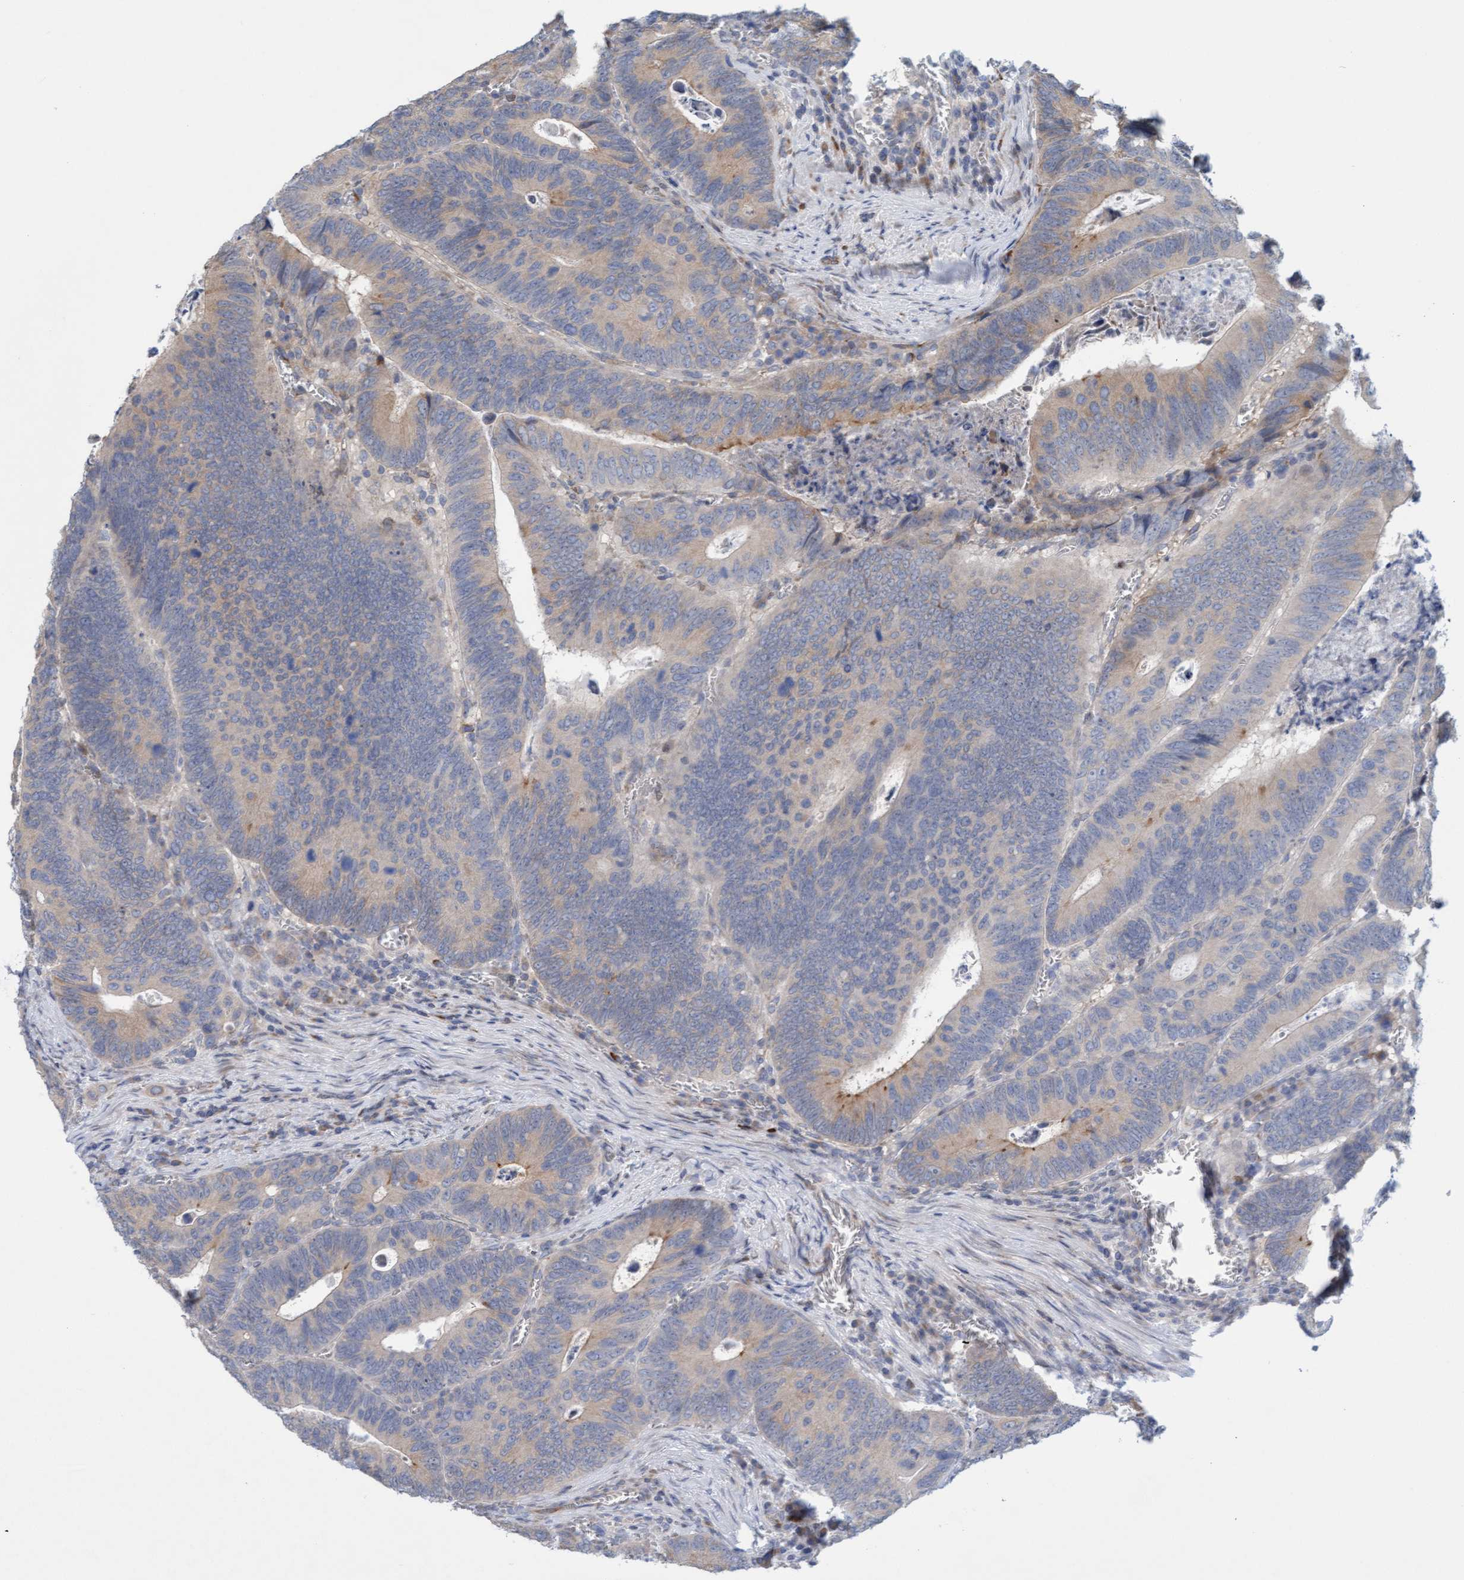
{"staining": {"intensity": "weak", "quantity": "25%-75%", "location": "cytoplasmic/membranous"}, "tissue": "colorectal cancer", "cell_type": "Tumor cells", "image_type": "cancer", "snomed": [{"axis": "morphology", "description": "Inflammation, NOS"}, {"axis": "morphology", "description": "Adenocarcinoma, NOS"}, {"axis": "topography", "description": "Colon"}], "caption": "A low amount of weak cytoplasmic/membranous expression is appreciated in about 25%-75% of tumor cells in adenocarcinoma (colorectal) tissue.", "gene": "SLC28A3", "patient": {"sex": "male", "age": 72}}